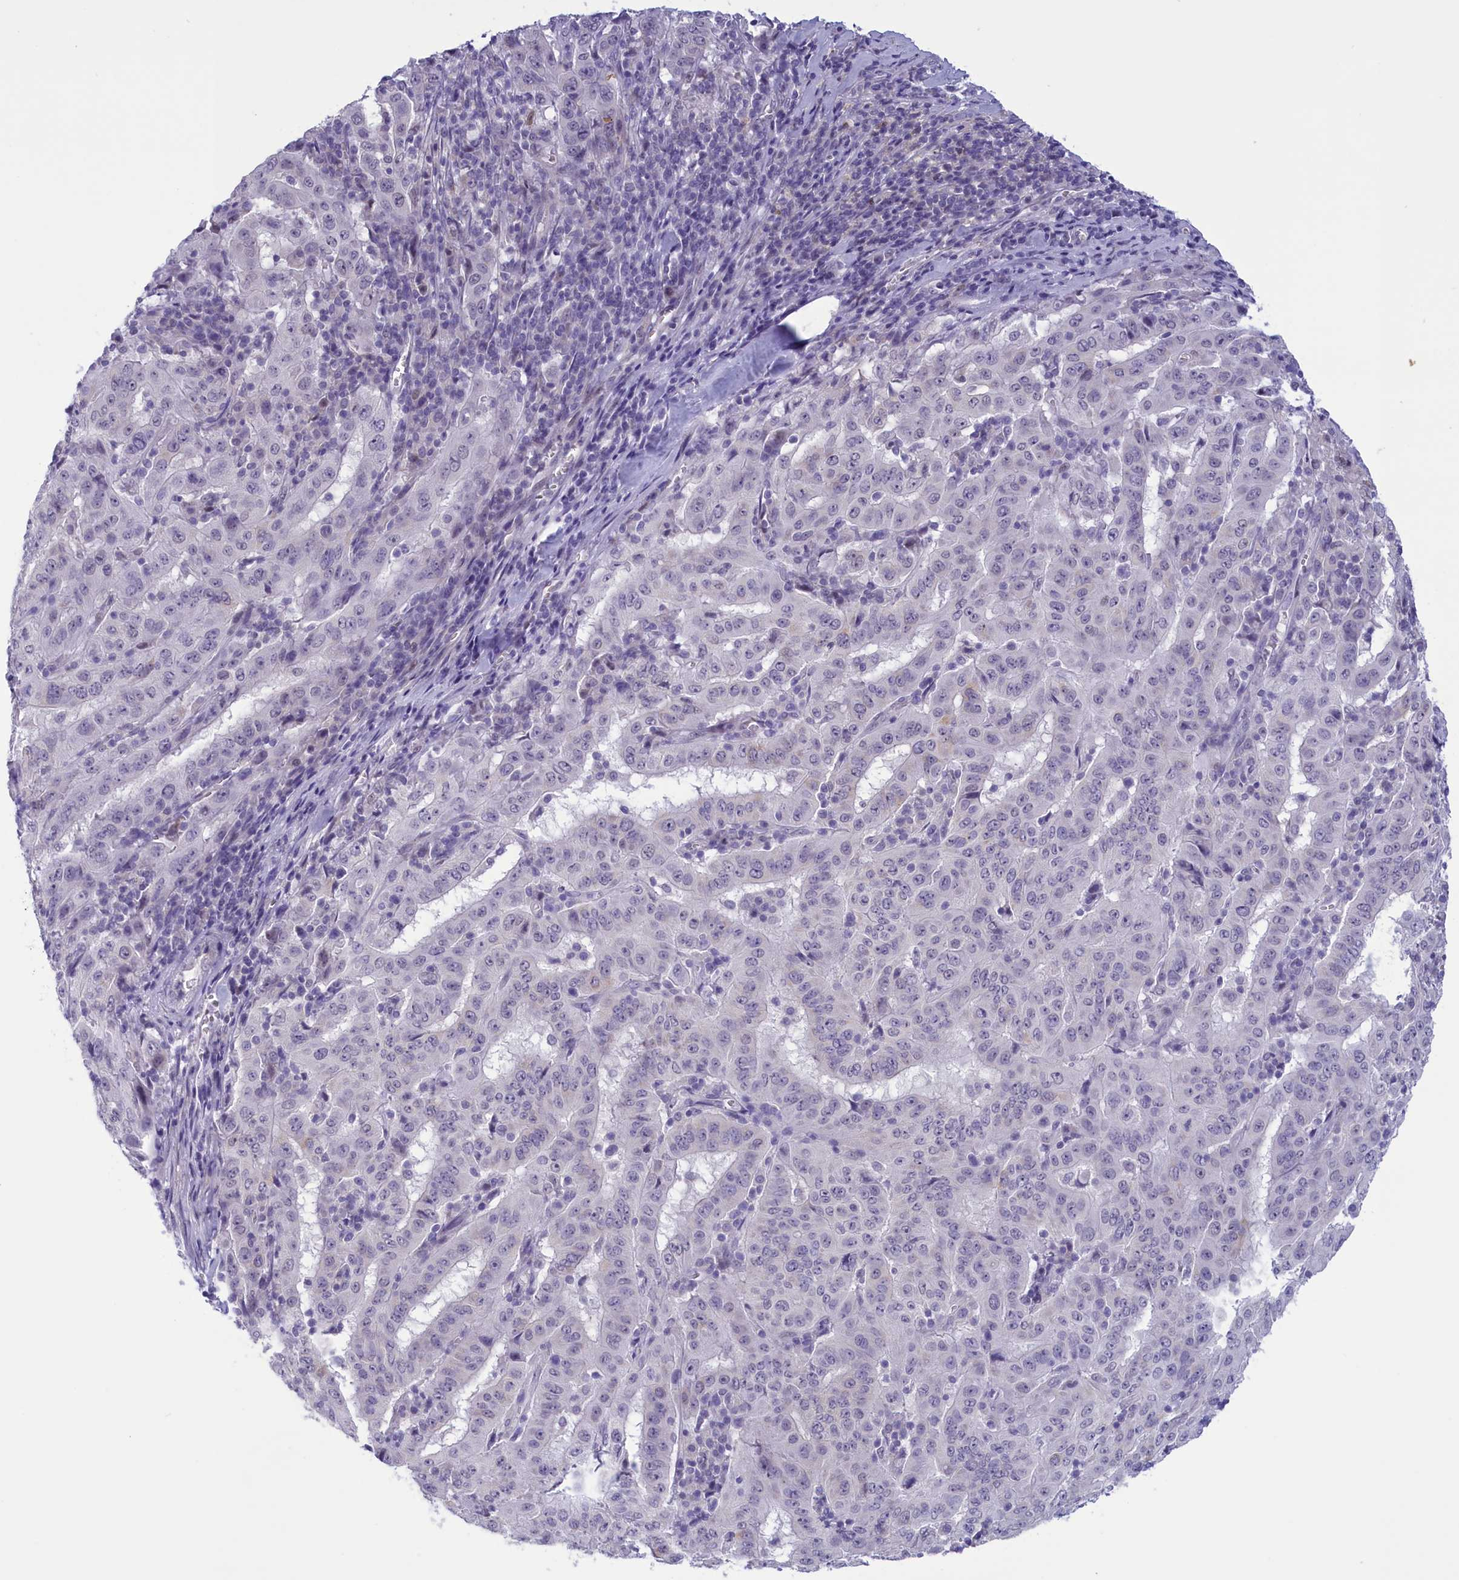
{"staining": {"intensity": "negative", "quantity": "none", "location": "none"}, "tissue": "pancreatic cancer", "cell_type": "Tumor cells", "image_type": "cancer", "snomed": [{"axis": "morphology", "description": "Adenocarcinoma, NOS"}, {"axis": "topography", "description": "Pancreas"}], "caption": "Immunohistochemical staining of pancreatic adenocarcinoma reveals no significant expression in tumor cells. Brightfield microscopy of IHC stained with DAB (3,3'-diaminobenzidine) (brown) and hematoxylin (blue), captured at high magnification.", "gene": "ELOA2", "patient": {"sex": "male", "age": 63}}